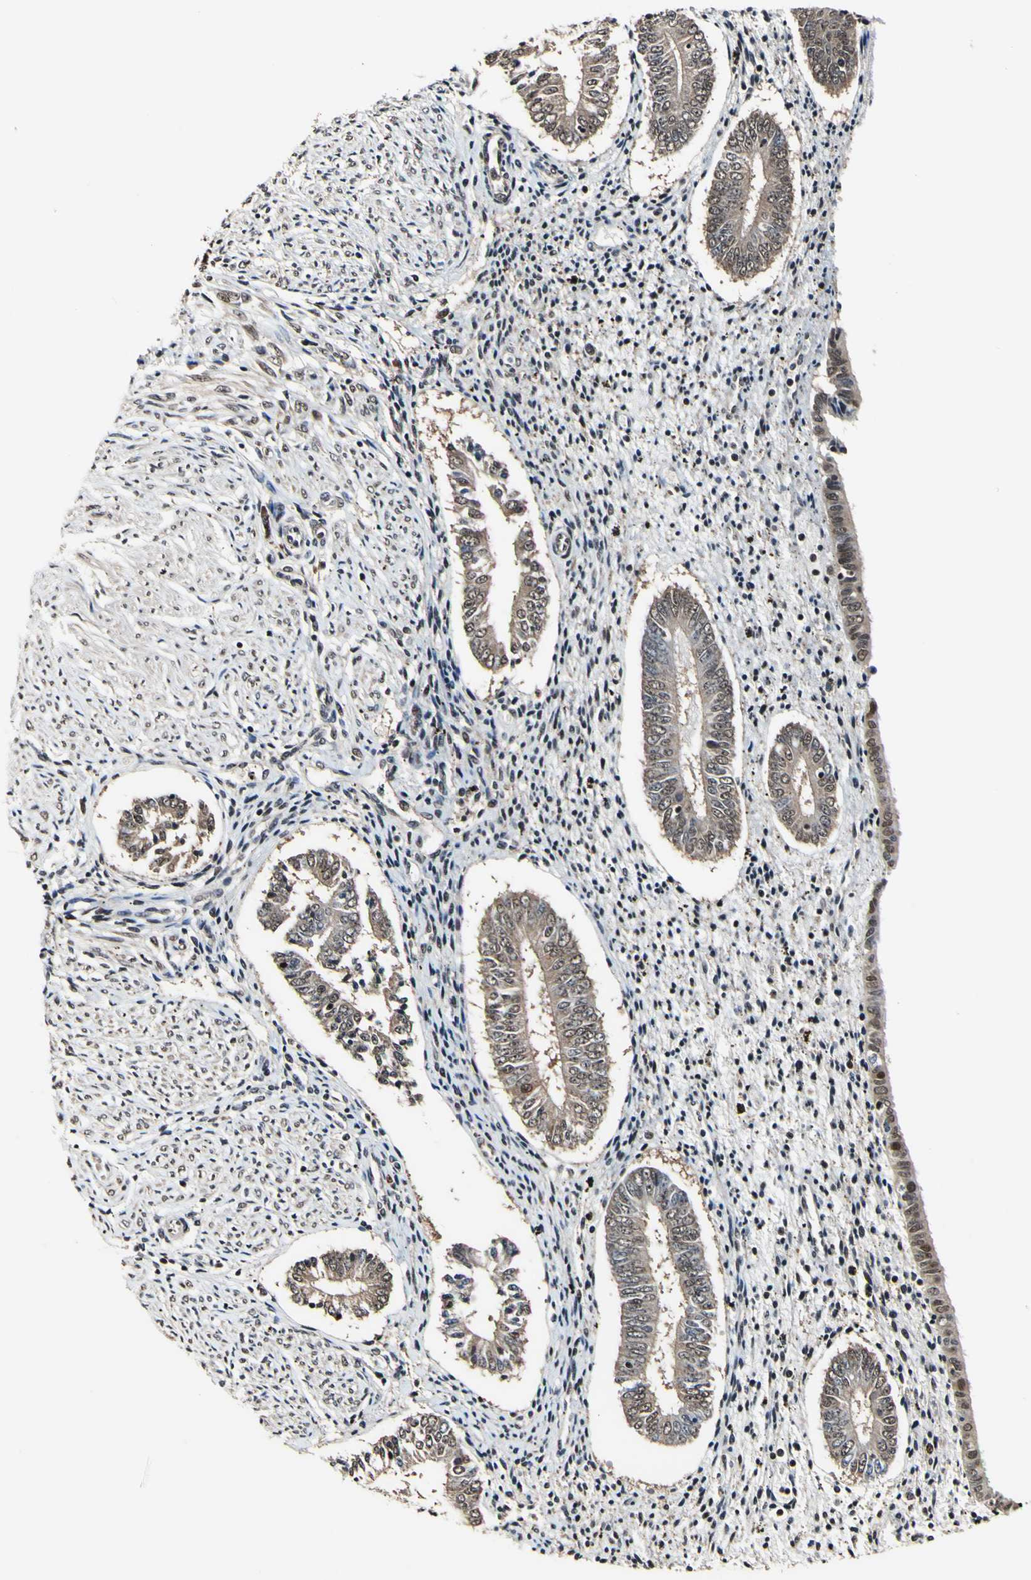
{"staining": {"intensity": "weak", "quantity": ">75%", "location": "nuclear"}, "tissue": "endometrium", "cell_type": "Cells in endometrial stroma", "image_type": "normal", "snomed": [{"axis": "morphology", "description": "Normal tissue, NOS"}, {"axis": "topography", "description": "Endometrium"}], "caption": "Protein staining shows weak nuclear staining in about >75% of cells in endometrial stroma in benign endometrium. (DAB (3,3'-diaminobenzidine) IHC with brightfield microscopy, high magnification).", "gene": "PSMD10", "patient": {"sex": "female", "age": 42}}